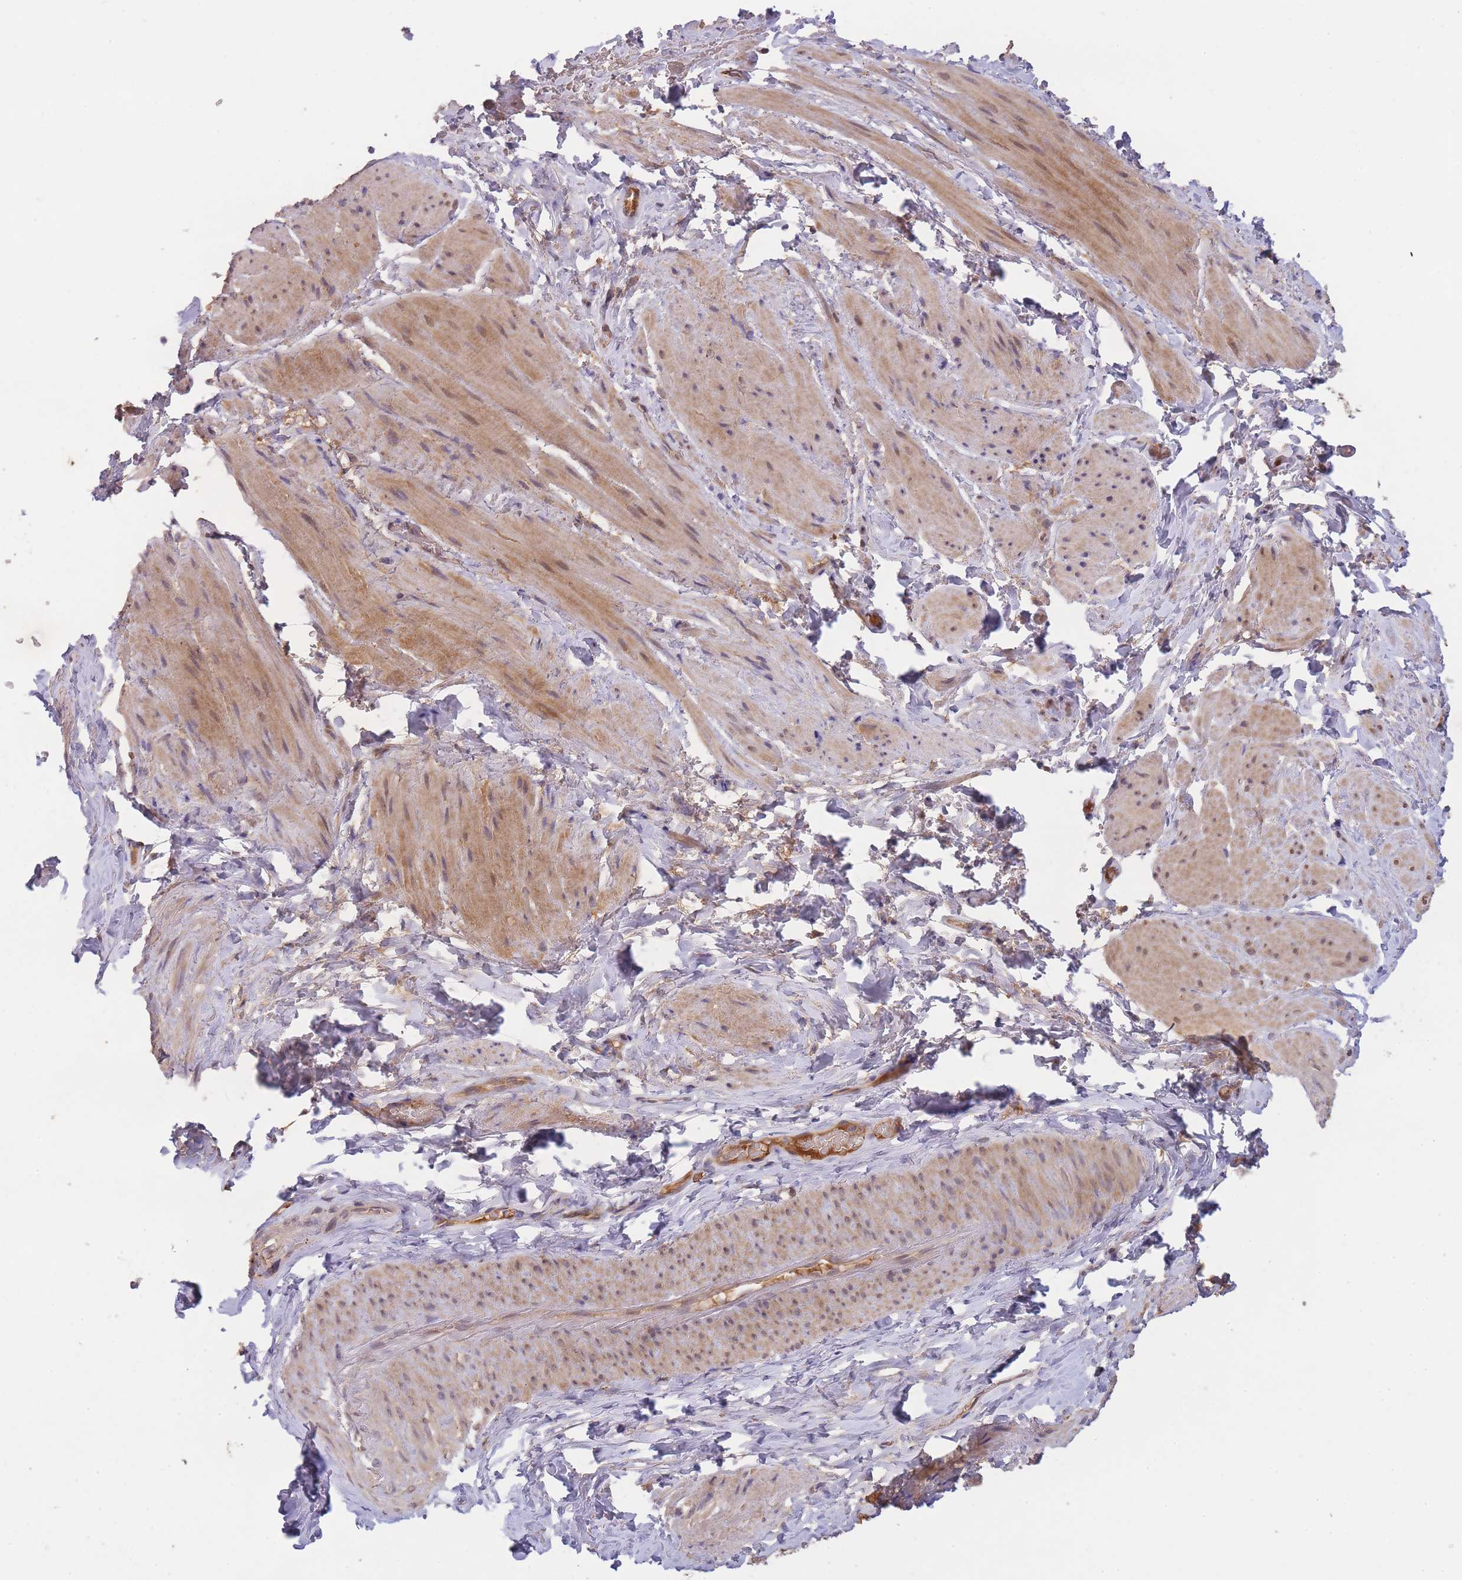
{"staining": {"intensity": "moderate", "quantity": ">75%", "location": "cytoplasmic/membranous"}, "tissue": "smooth muscle", "cell_type": "Smooth muscle cells", "image_type": "normal", "snomed": [{"axis": "morphology", "description": "Normal tissue, NOS"}, {"axis": "topography", "description": "Smooth muscle"}, {"axis": "topography", "description": "Peripheral nerve tissue"}], "caption": "A histopathology image of human smooth muscle stained for a protein exhibits moderate cytoplasmic/membranous brown staining in smooth muscle cells. The protein is shown in brown color, while the nuclei are stained blue.", "gene": "PIP4P1", "patient": {"sex": "male", "age": 69}}